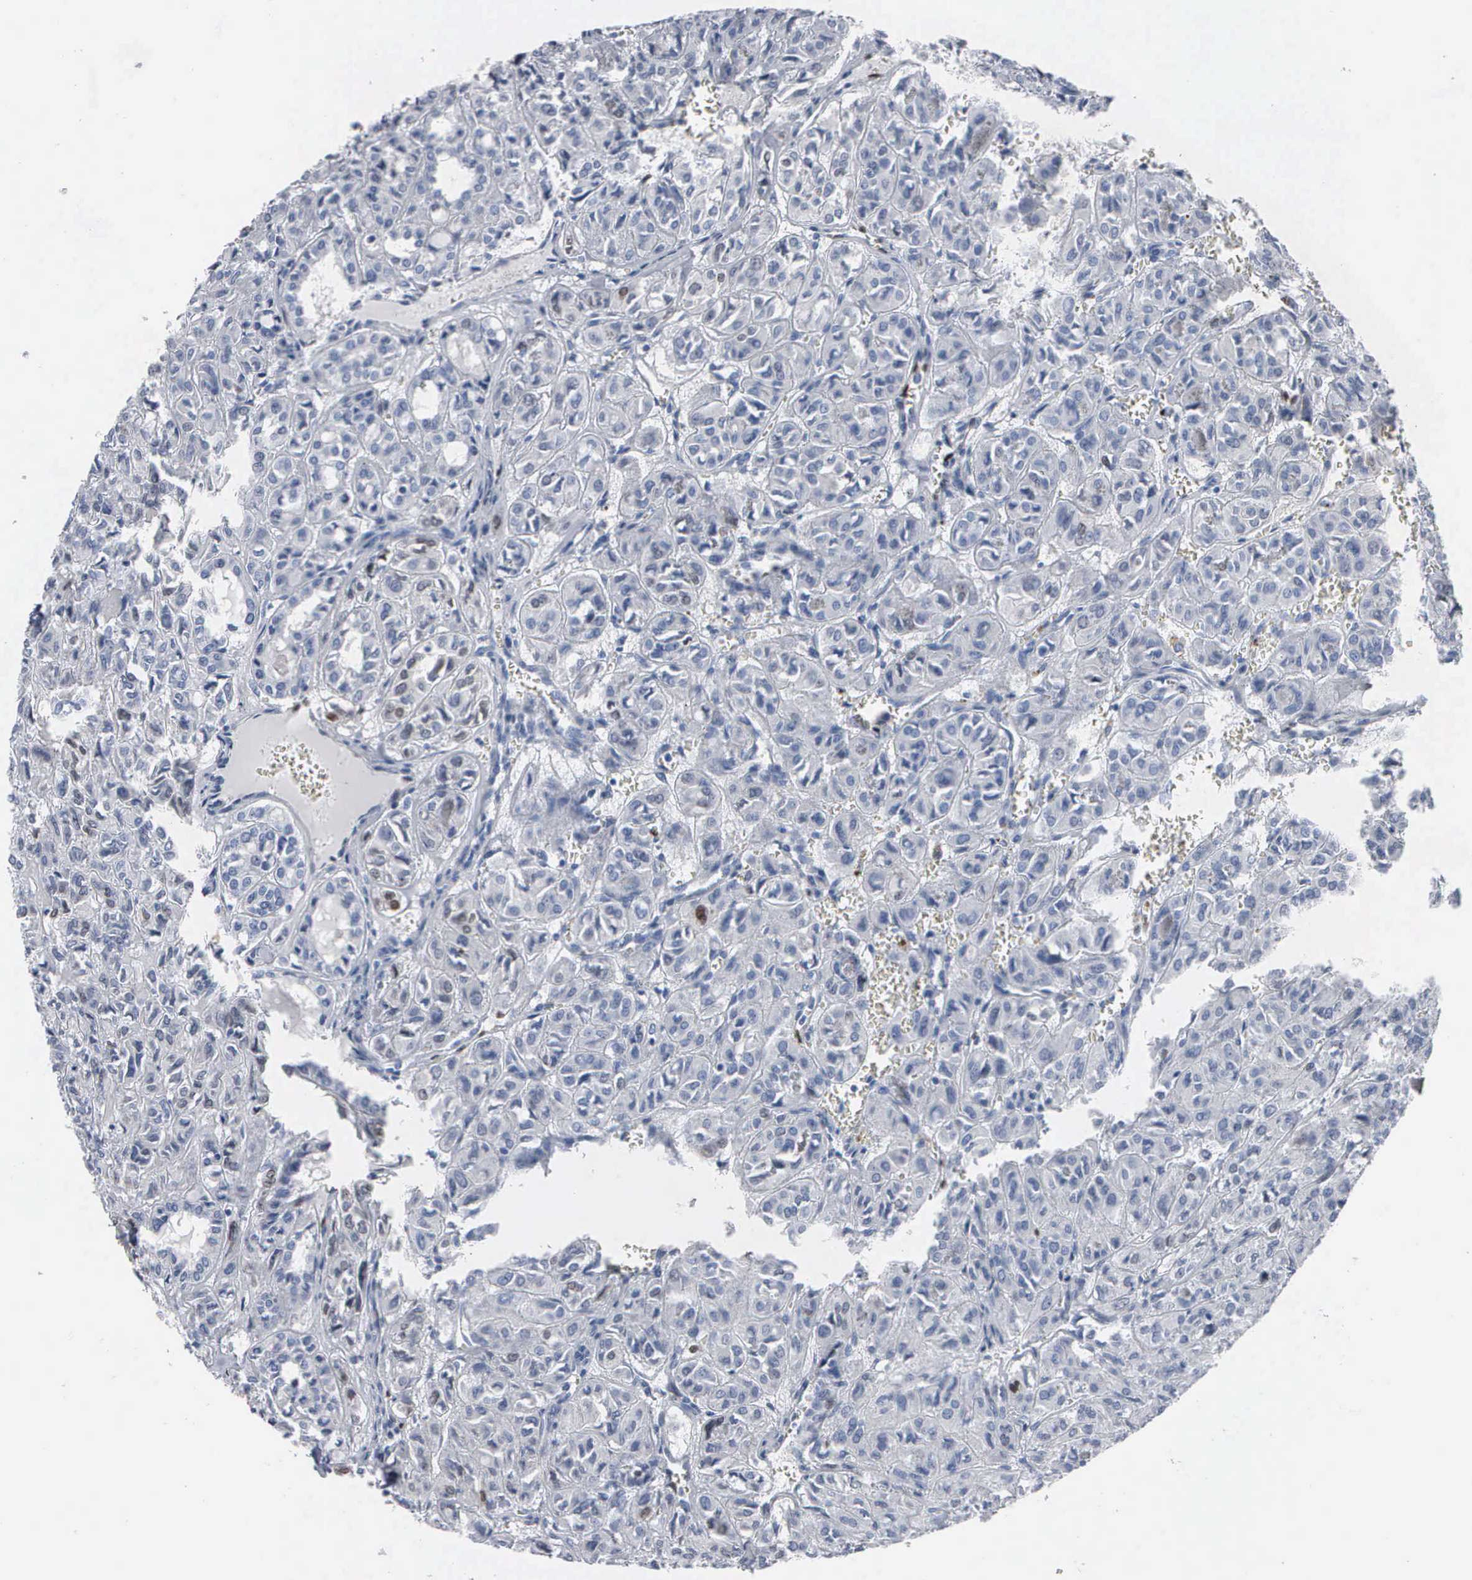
{"staining": {"intensity": "negative", "quantity": "none", "location": "none"}, "tissue": "thyroid cancer", "cell_type": "Tumor cells", "image_type": "cancer", "snomed": [{"axis": "morphology", "description": "Follicular adenoma carcinoma, NOS"}, {"axis": "topography", "description": "Thyroid gland"}], "caption": "Immunohistochemistry histopathology image of human thyroid cancer (follicular adenoma carcinoma) stained for a protein (brown), which exhibits no positivity in tumor cells.", "gene": "FGF2", "patient": {"sex": "female", "age": 71}}